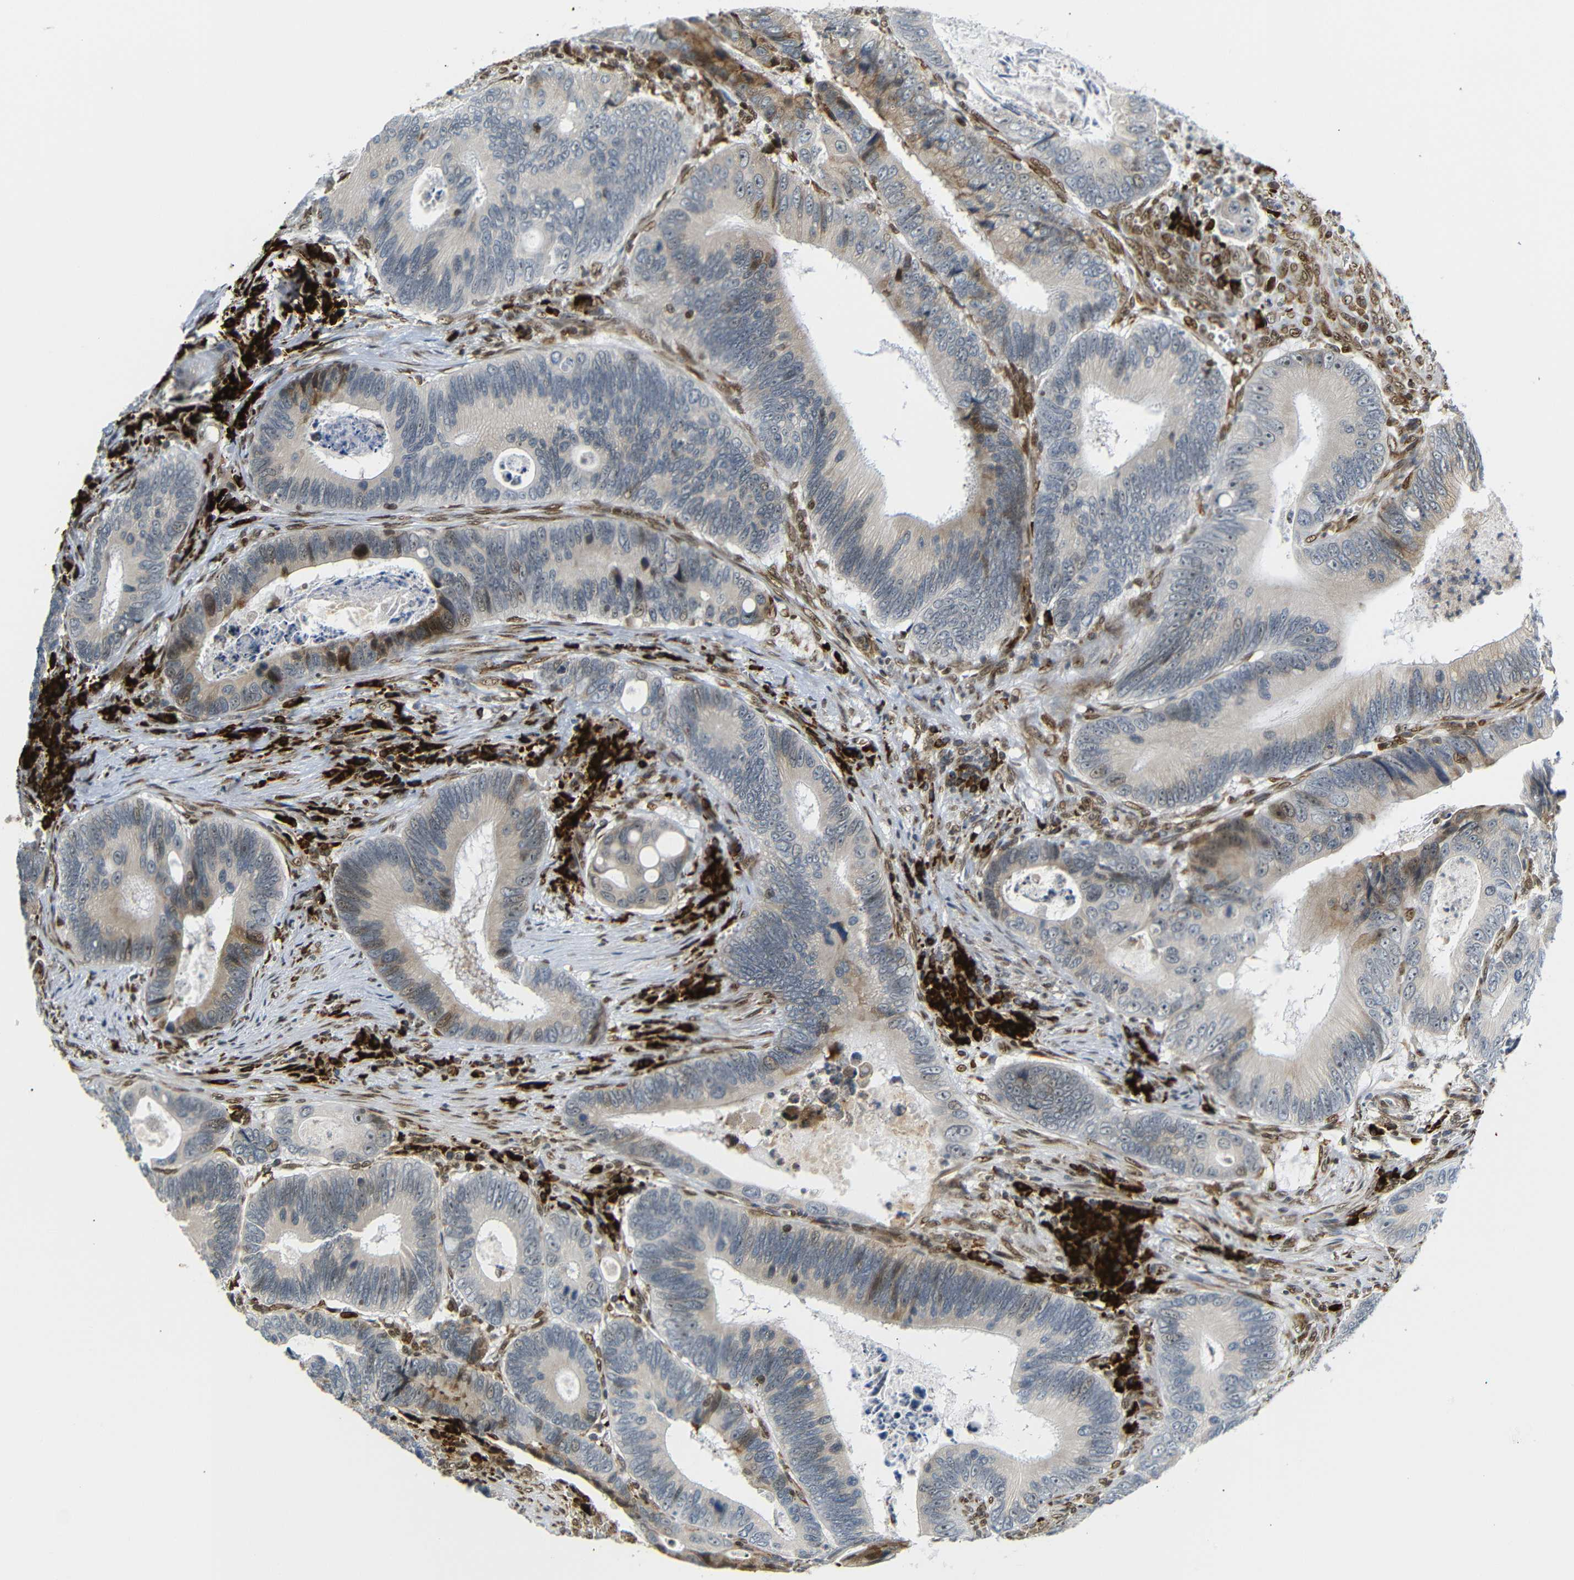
{"staining": {"intensity": "weak", "quantity": "<25%", "location": "cytoplasmic/membranous,nuclear"}, "tissue": "colorectal cancer", "cell_type": "Tumor cells", "image_type": "cancer", "snomed": [{"axis": "morphology", "description": "Inflammation, NOS"}, {"axis": "morphology", "description": "Adenocarcinoma, NOS"}, {"axis": "topography", "description": "Colon"}], "caption": "A histopathology image of human colorectal cancer (adenocarcinoma) is negative for staining in tumor cells. (DAB (3,3'-diaminobenzidine) immunohistochemistry (IHC), high magnification).", "gene": "SPCS2", "patient": {"sex": "male", "age": 72}}